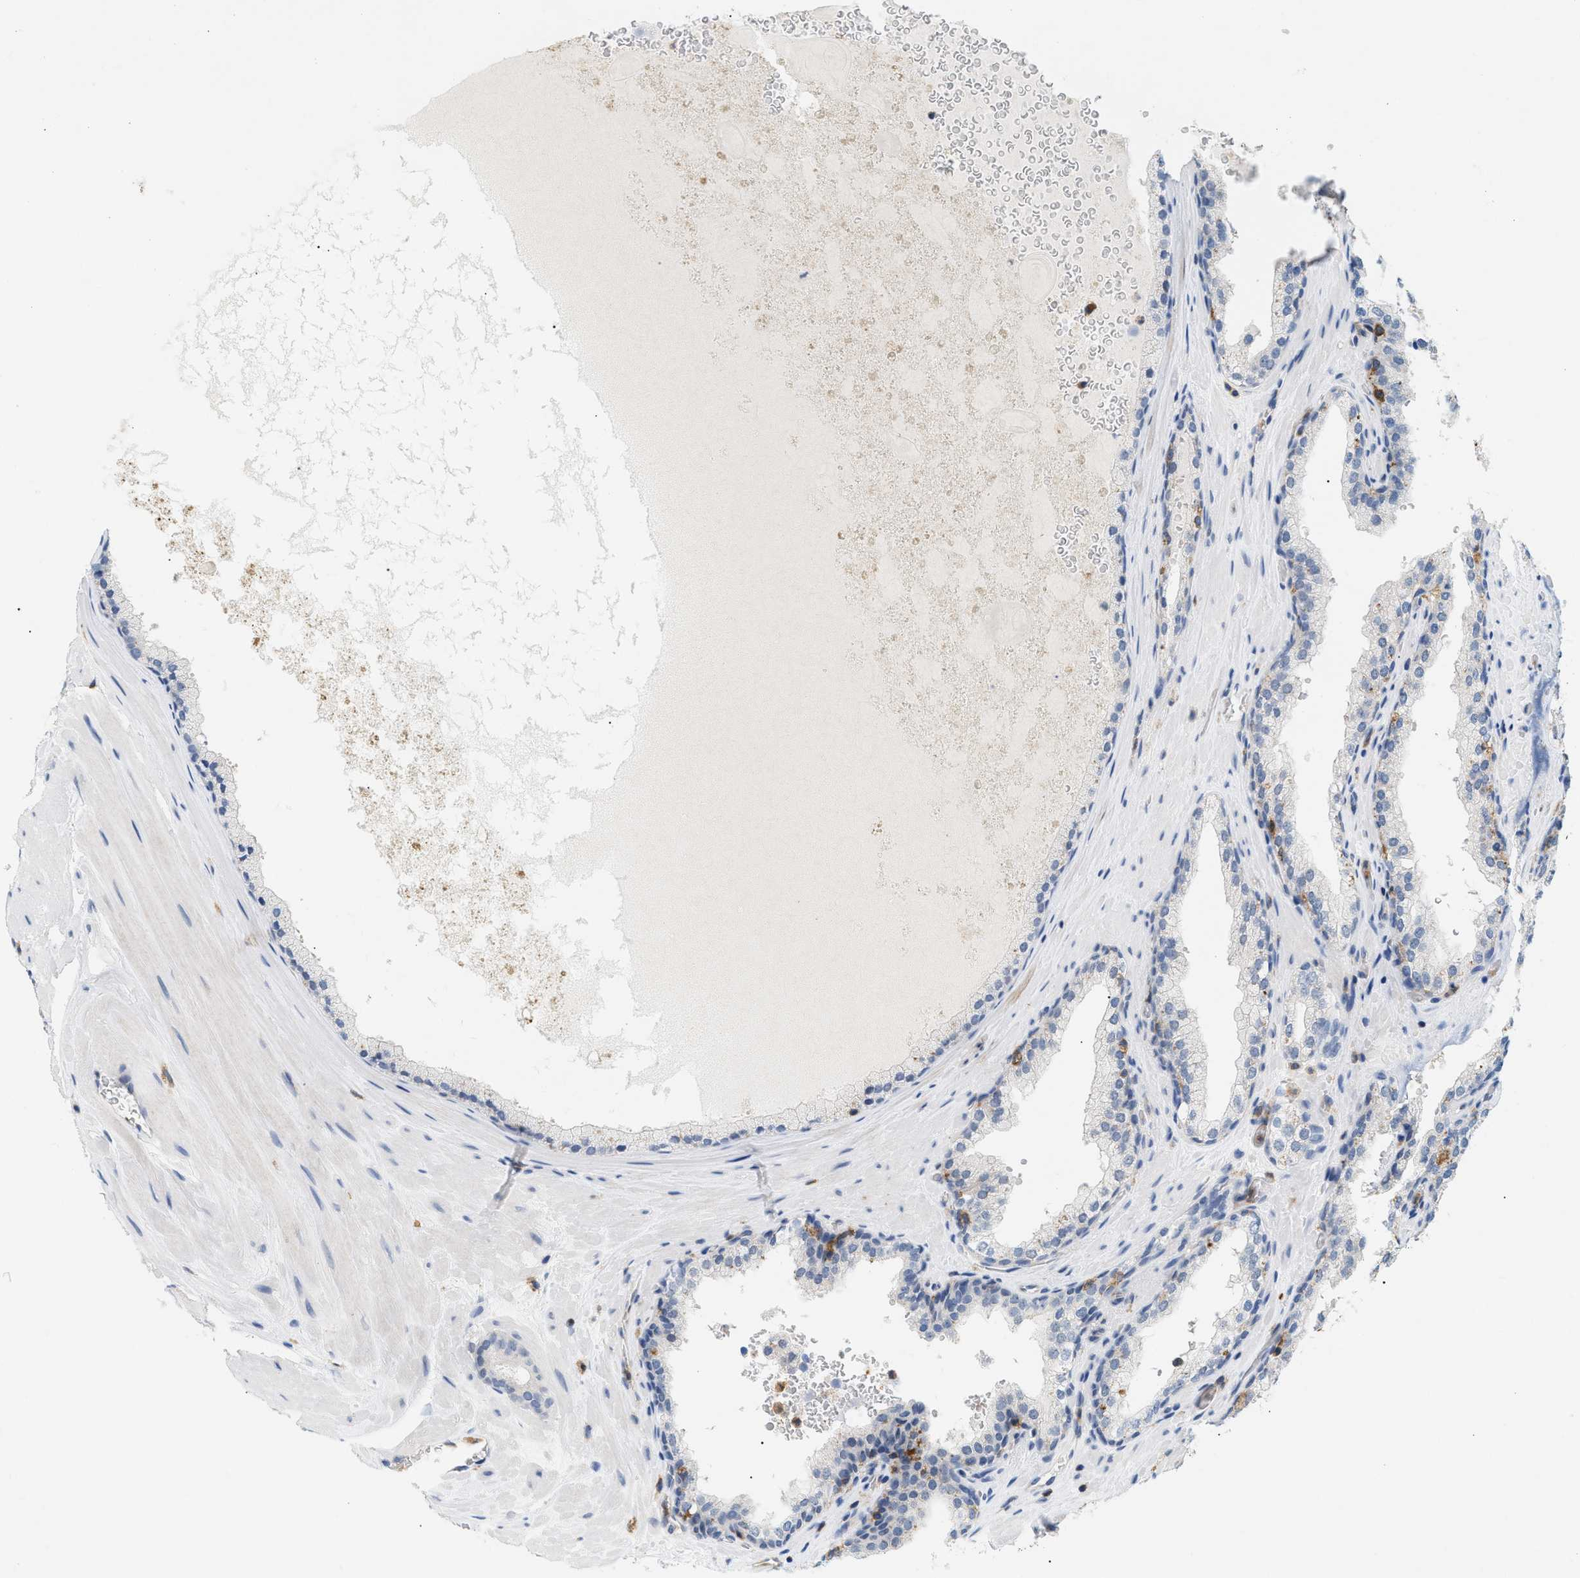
{"staining": {"intensity": "negative", "quantity": "none", "location": "none"}, "tissue": "prostate cancer", "cell_type": "Tumor cells", "image_type": "cancer", "snomed": [{"axis": "morphology", "description": "Adenocarcinoma, High grade"}, {"axis": "topography", "description": "Prostate"}], "caption": "IHC of human high-grade adenocarcinoma (prostate) demonstrates no positivity in tumor cells.", "gene": "INPP5D", "patient": {"sex": "male", "age": 60}}